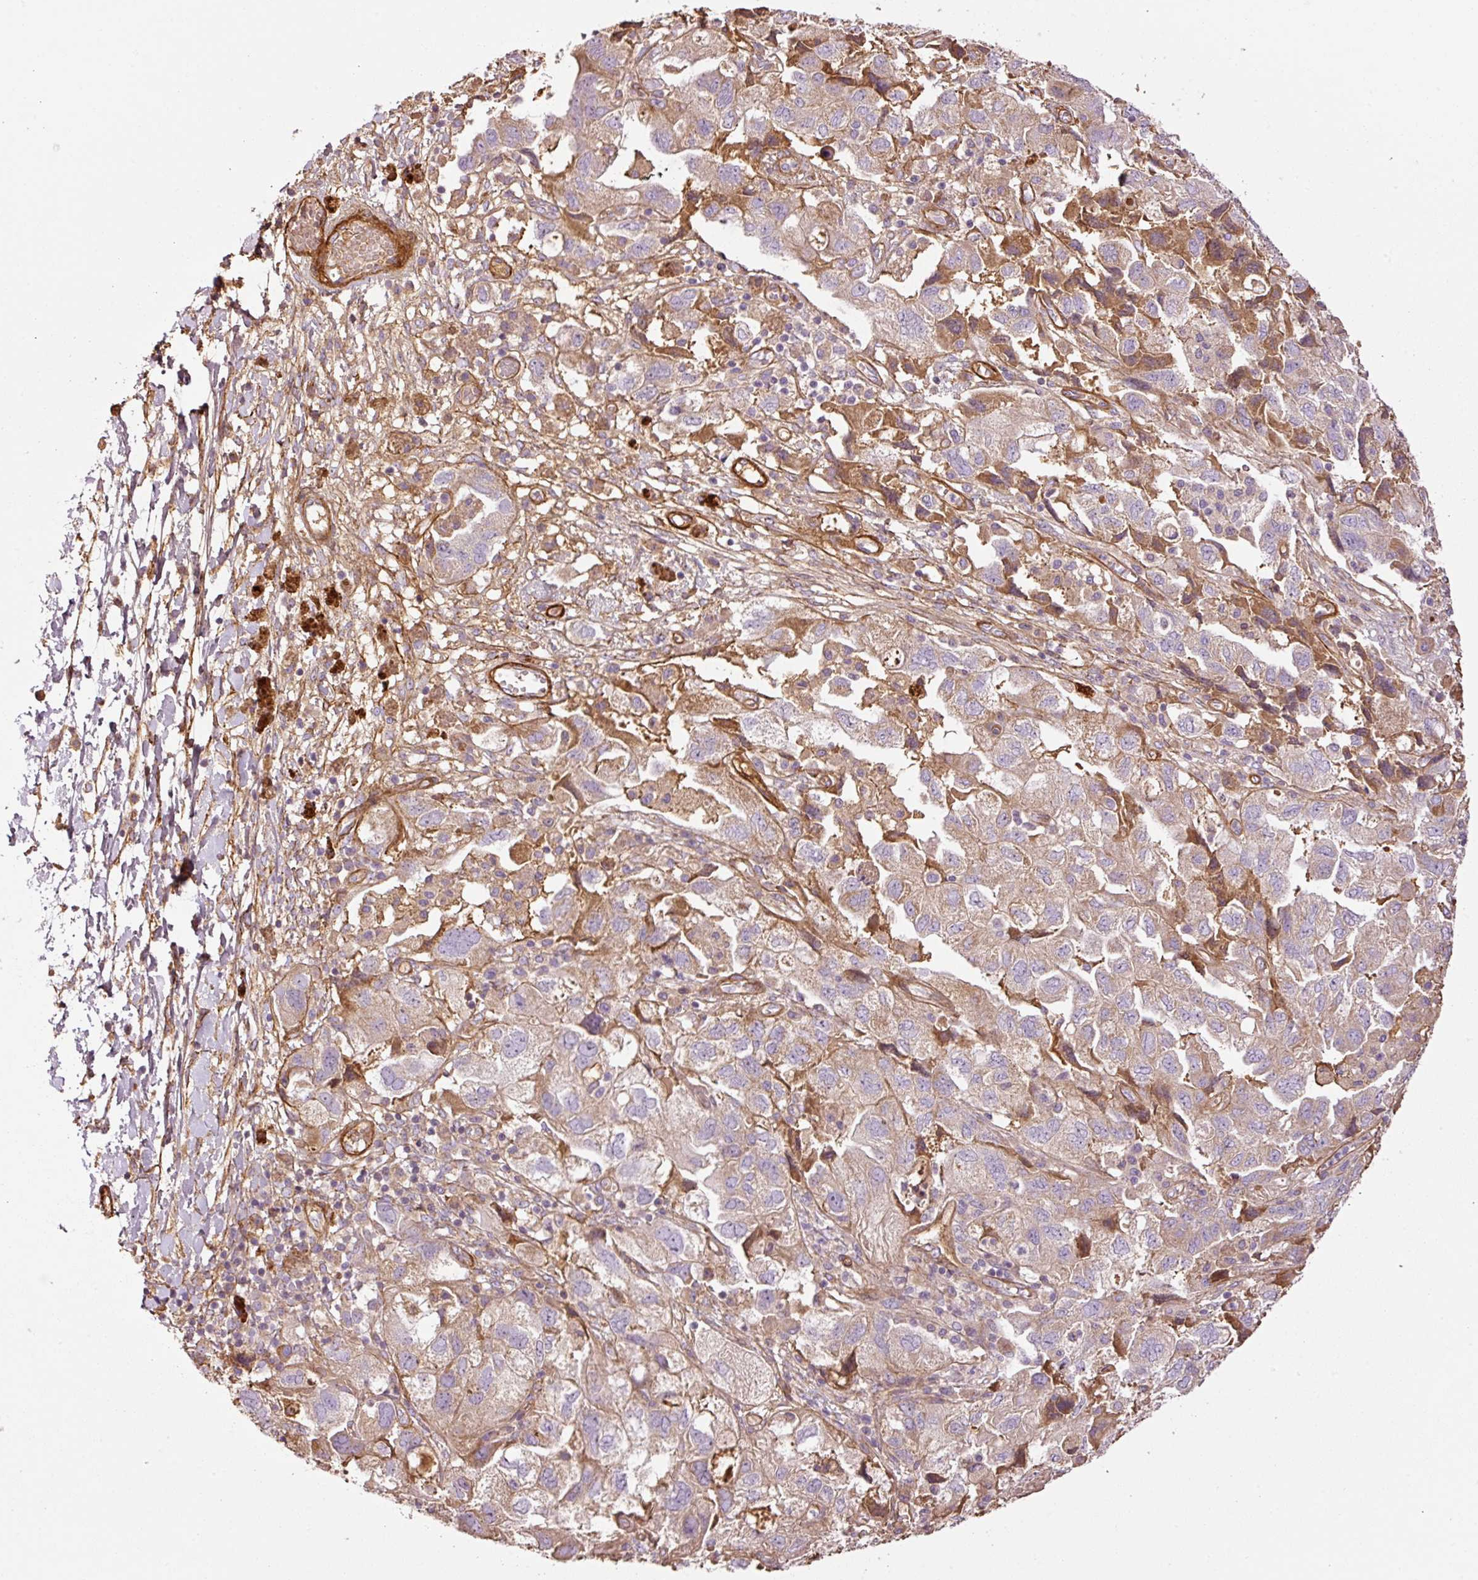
{"staining": {"intensity": "moderate", "quantity": "<25%", "location": "cytoplasmic/membranous"}, "tissue": "ovarian cancer", "cell_type": "Tumor cells", "image_type": "cancer", "snomed": [{"axis": "morphology", "description": "Carcinoma, NOS"}, {"axis": "morphology", "description": "Cystadenocarcinoma, serous, NOS"}, {"axis": "topography", "description": "Ovary"}], "caption": "IHC micrograph of neoplastic tissue: ovarian cancer (serous cystadenocarcinoma) stained using IHC displays low levels of moderate protein expression localized specifically in the cytoplasmic/membranous of tumor cells, appearing as a cytoplasmic/membranous brown color.", "gene": "NID2", "patient": {"sex": "female", "age": 69}}